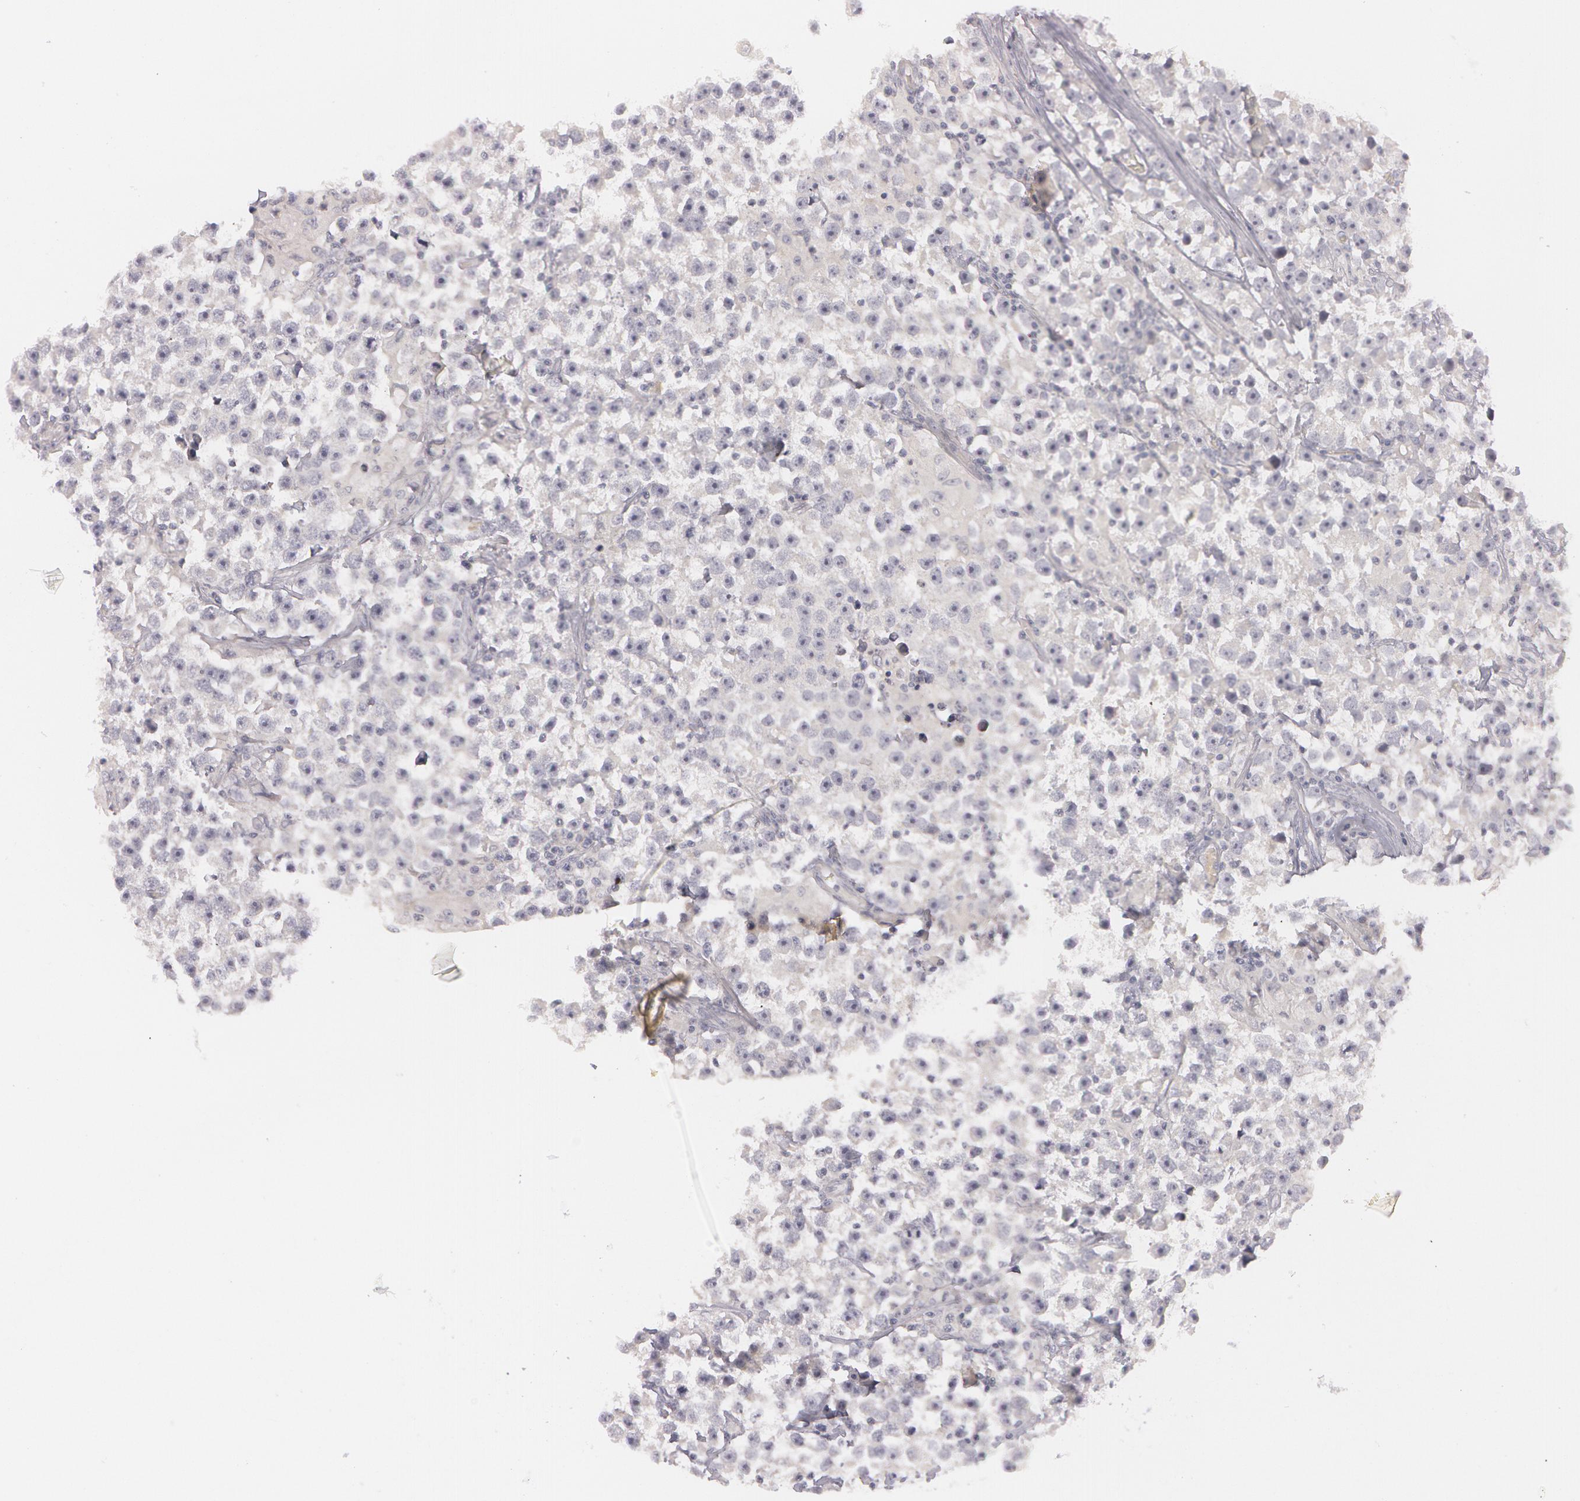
{"staining": {"intensity": "negative", "quantity": "none", "location": "none"}, "tissue": "testis cancer", "cell_type": "Tumor cells", "image_type": "cancer", "snomed": [{"axis": "morphology", "description": "Seminoma, NOS"}, {"axis": "topography", "description": "Testis"}], "caption": "The micrograph exhibits no staining of tumor cells in testis cancer.", "gene": "IL1RN", "patient": {"sex": "male", "age": 33}}